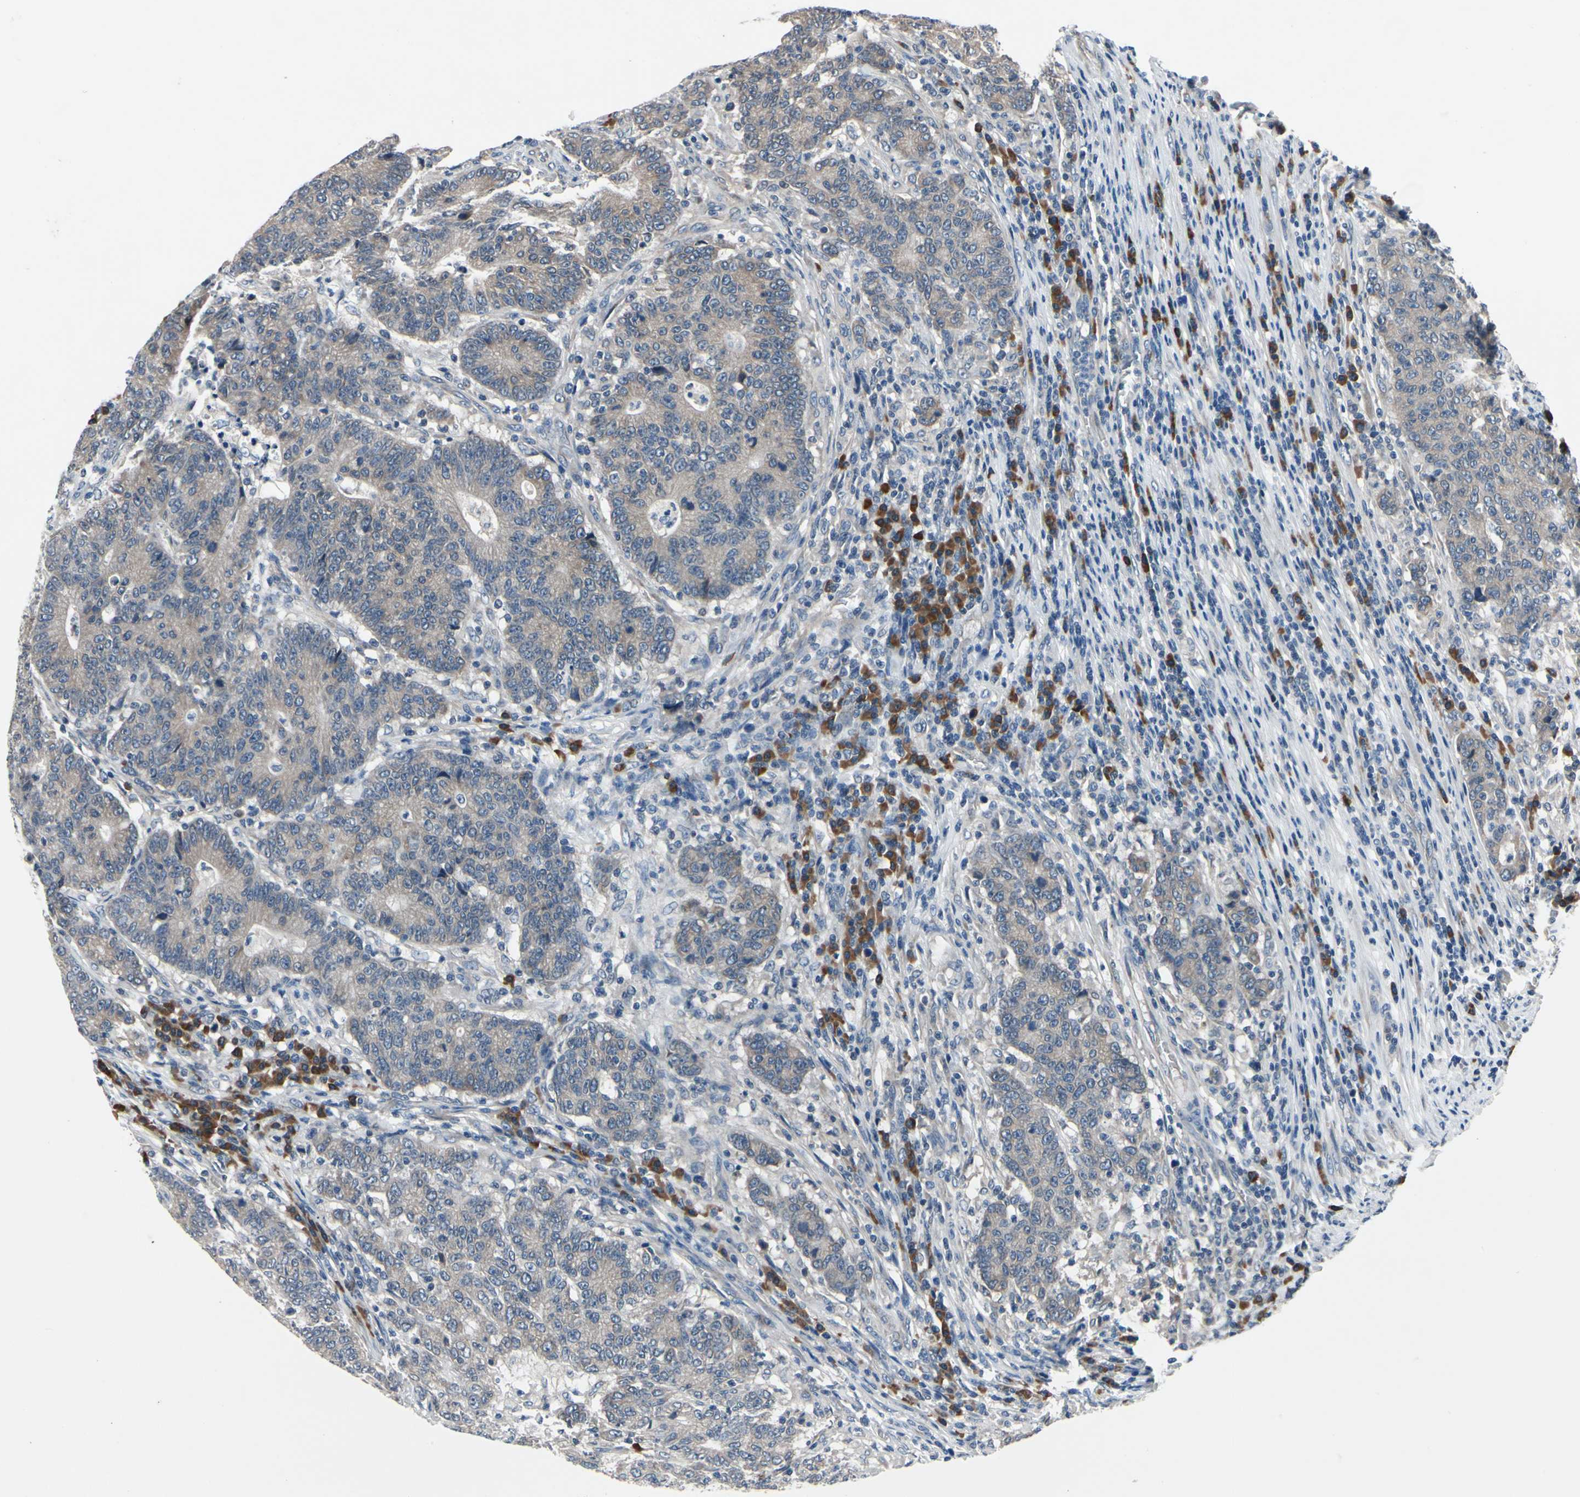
{"staining": {"intensity": "weak", "quantity": "25%-75%", "location": "cytoplasmic/membranous"}, "tissue": "colorectal cancer", "cell_type": "Tumor cells", "image_type": "cancer", "snomed": [{"axis": "morphology", "description": "Normal tissue, NOS"}, {"axis": "morphology", "description": "Adenocarcinoma, NOS"}, {"axis": "topography", "description": "Colon"}], "caption": "Tumor cells demonstrate low levels of weak cytoplasmic/membranous staining in approximately 25%-75% of cells in human colorectal cancer (adenocarcinoma). Immunohistochemistry stains the protein of interest in brown and the nuclei are stained blue.", "gene": "SELENOK", "patient": {"sex": "female", "age": 75}}